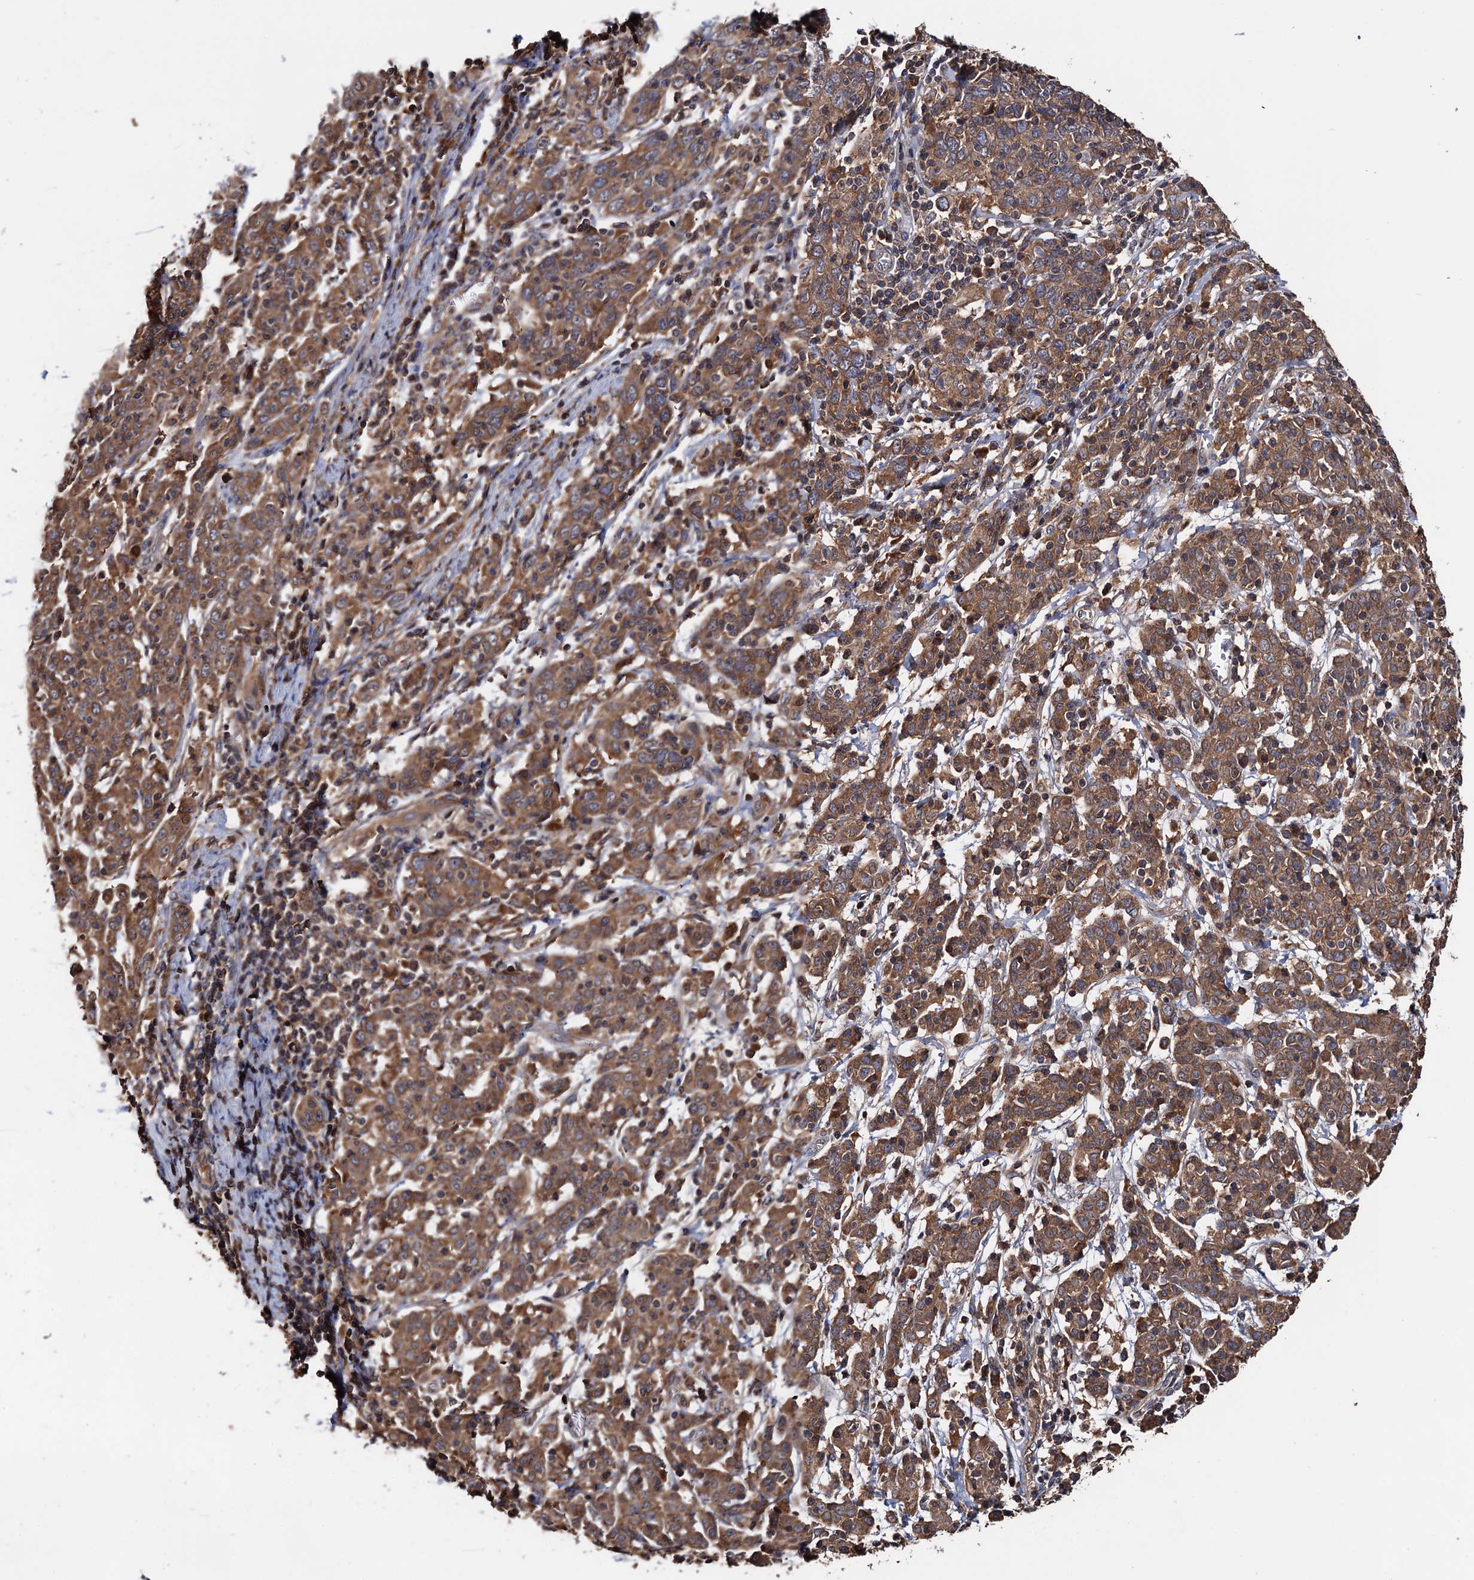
{"staining": {"intensity": "moderate", "quantity": ">75%", "location": "cytoplasmic/membranous"}, "tissue": "cervical cancer", "cell_type": "Tumor cells", "image_type": "cancer", "snomed": [{"axis": "morphology", "description": "Squamous cell carcinoma, NOS"}, {"axis": "topography", "description": "Cervix"}], "caption": "Moderate cytoplasmic/membranous protein staining is present in about >75% of tumor cells in cervical squamous cell carcinoma.", "gene": "RGS11", "patient": {"sex": "female", "age": 67}}